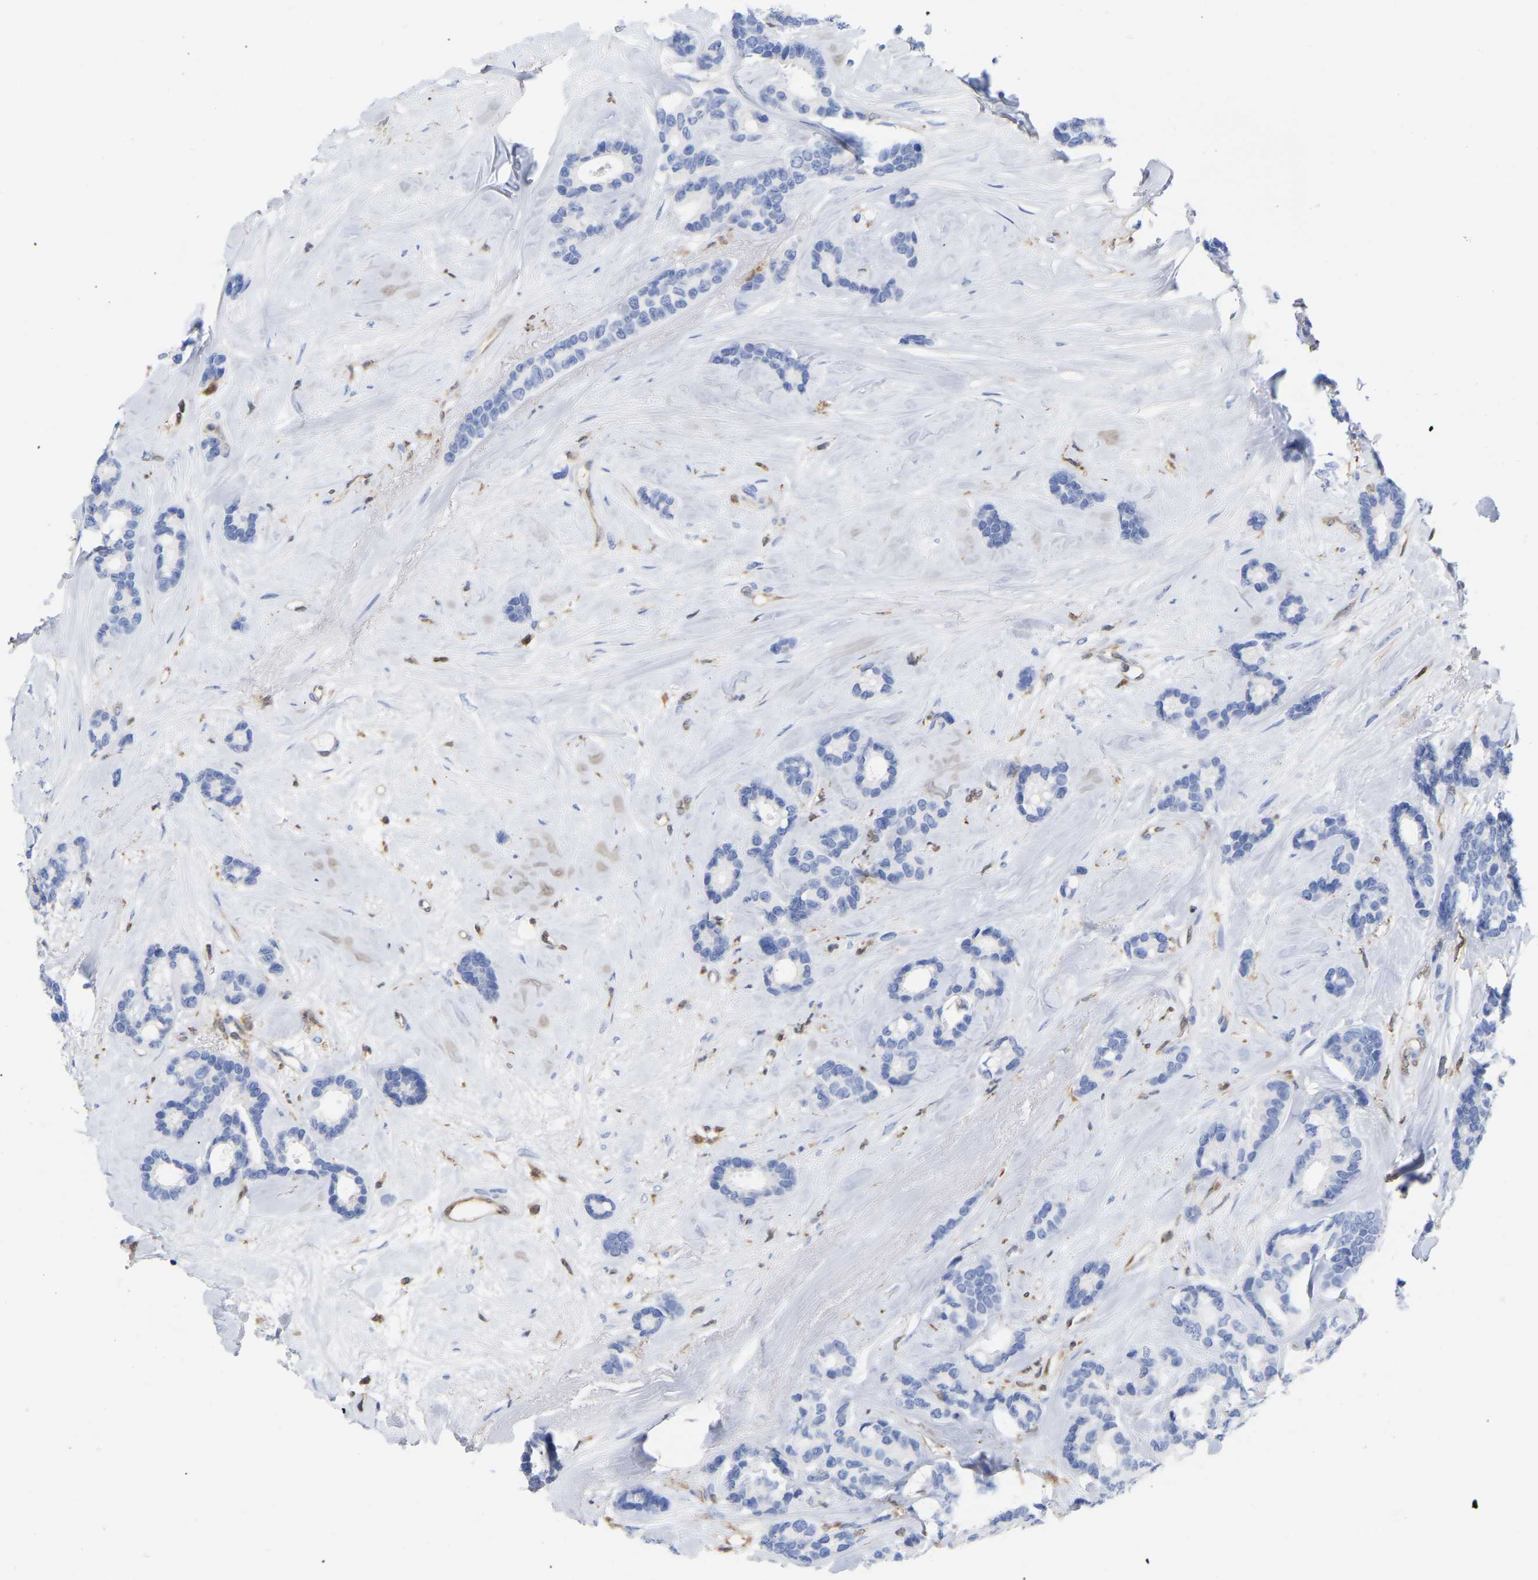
{"staining": {"intensity": "negative", "quantity": "none", "location": "none"}, "tissue": "breast cancer", "cell_type": "Tumor cells", "image_type": "cancer", "snomed": [{"axis": "morphology", "description": "Duct carcinoma"}, {"axis": "topography", "description": "Breast"}], "caption": "A histopathology image of breast cancer (intraductal carcinoma) stained for a protein displays no brown staining in tumor cells.", "gene": "GIMAP4", "patient": {"sex": "female", "age": 87}}